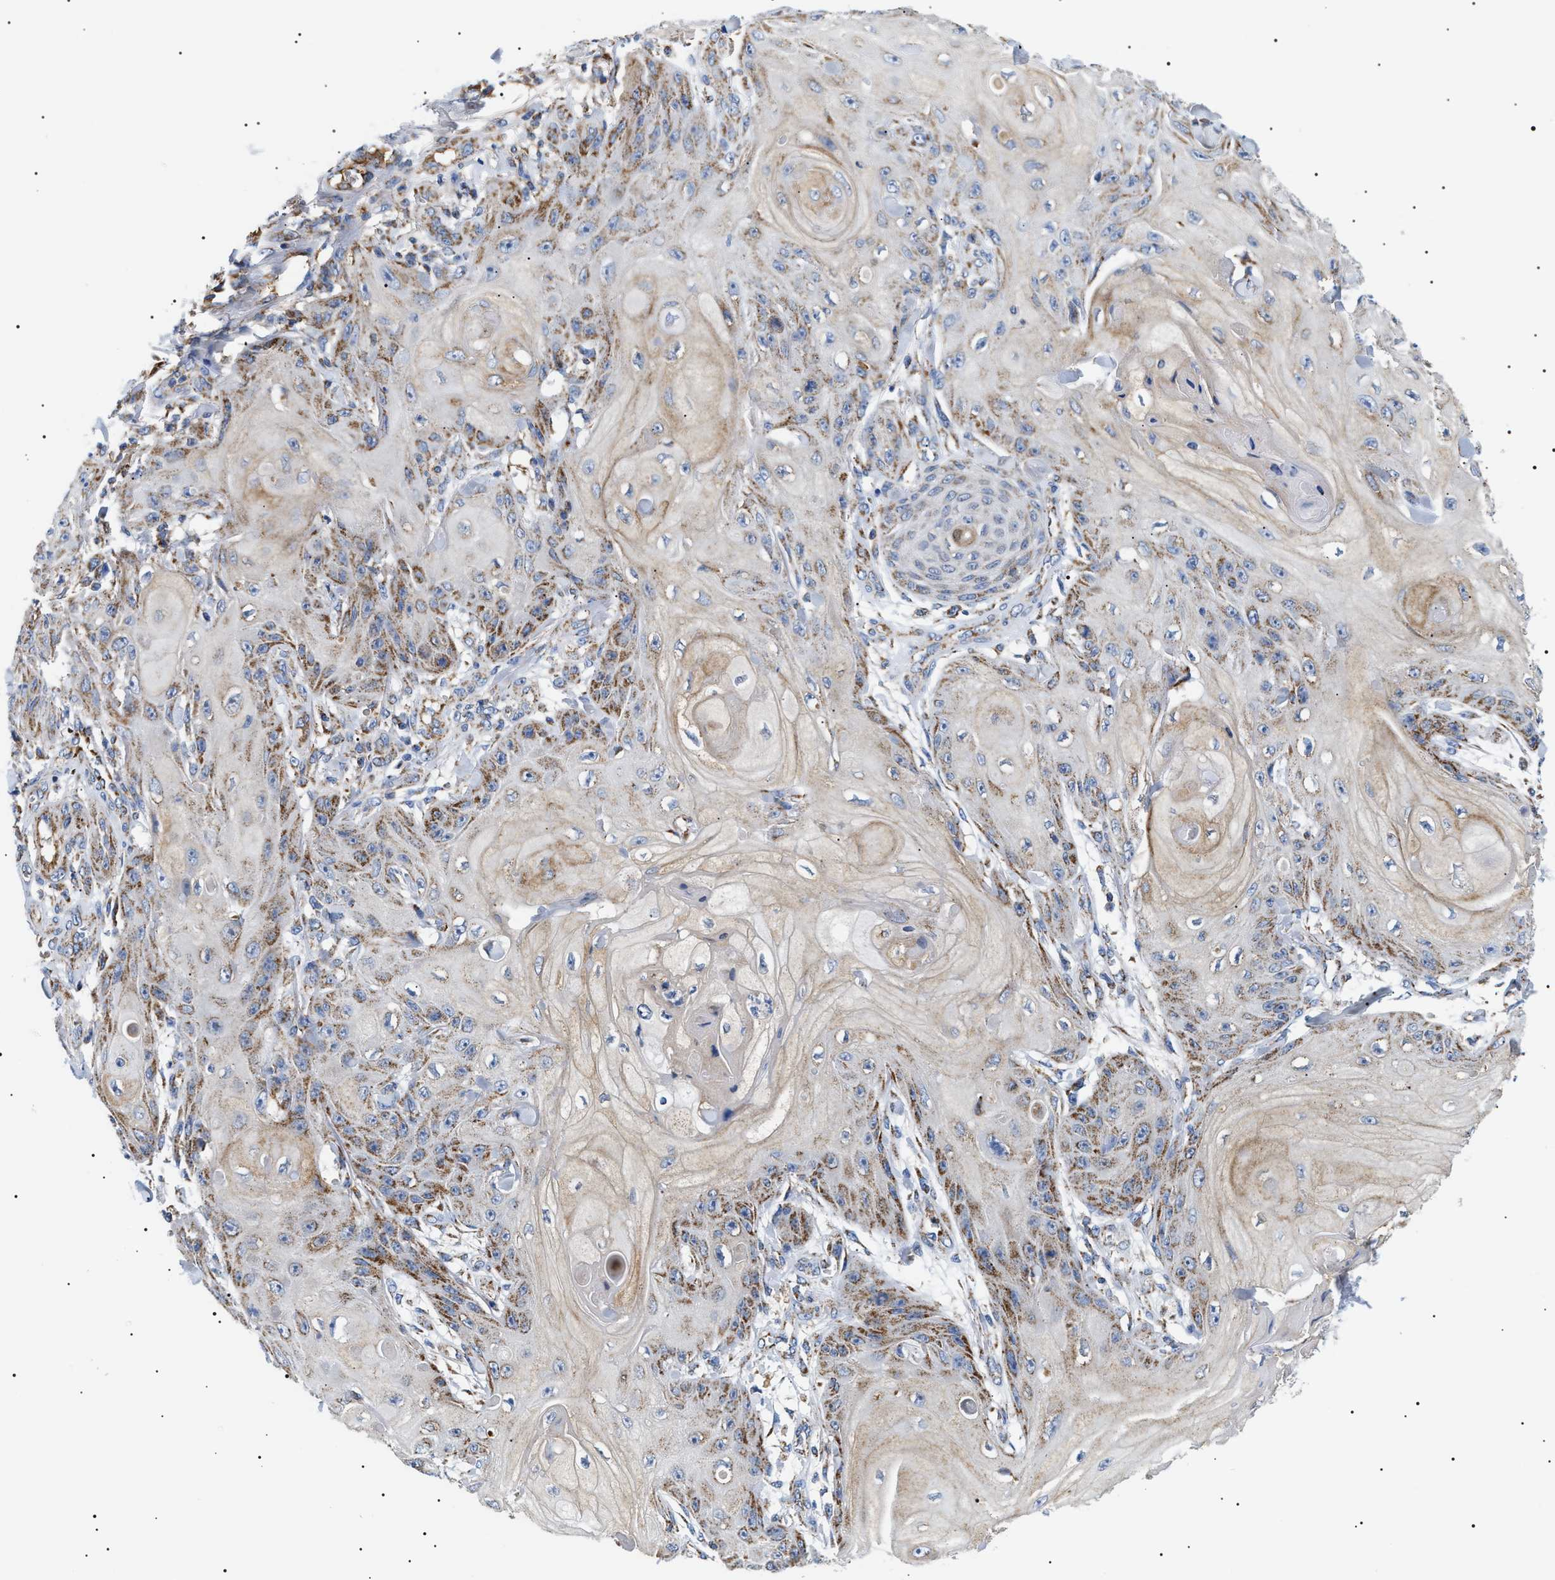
{"staining": {"intensity": "strong", "quantity": "25%-75%", "location": "cytoplasmic/membranous"}, "tissue": "skin cancer", "cell_type": "Tumor cells", "image_type": "cancer", "snomed": [{"axis": "morphology", "description": "Squamous cell carcinoma, NOS"}, {"axis": "topography", "description": "Skin"}], "caption": "Brown immunohistochemical staining in human skin cancer reveals strong cytoplasmic/membranous staining in about 25%-75% of tumor cells. (Stains: DAB in brown, nuclei in blue, Microscopy: brightfield microscopy at high magnification).", "gene": "OXSM", "patient": {"sex": "male", "age": 74}}